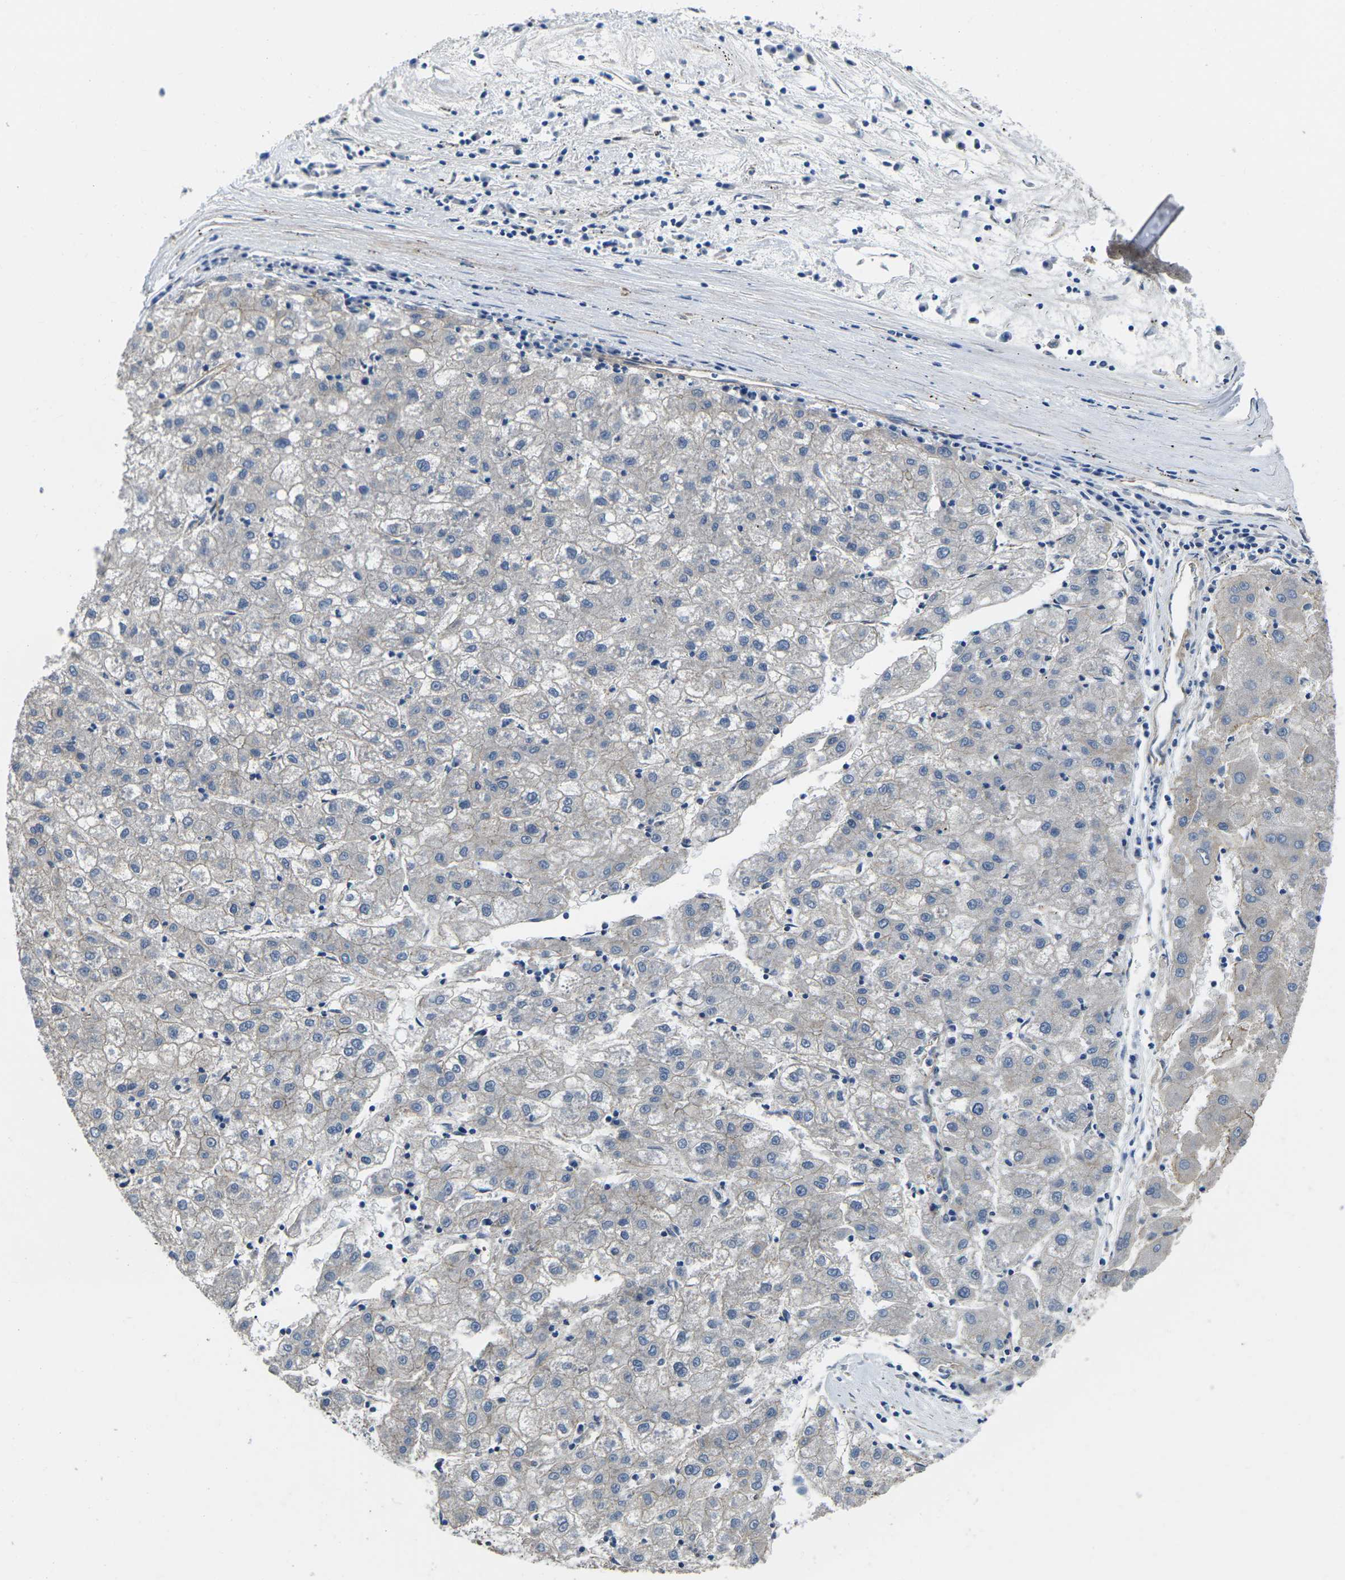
{"staining": {"intensity": "negative", "quantity": "none", "location": "none"}, "tissue": "liver cancer", "cell_type": "Tumor cells", "image_type": "cancer", "snomed": [{"axis": "morphology", "description": "Carcinoma, Hepatocellular, NOS"}, {"axis": "topography", "description": "Liver"}], "caption": "This is a micrograph of IHC staining of liver hepatocellular carcinoma, which shows no positivity in tumor cells.", "gene": "CTNND1", "patient": {"sex": "male", "age": 72}}